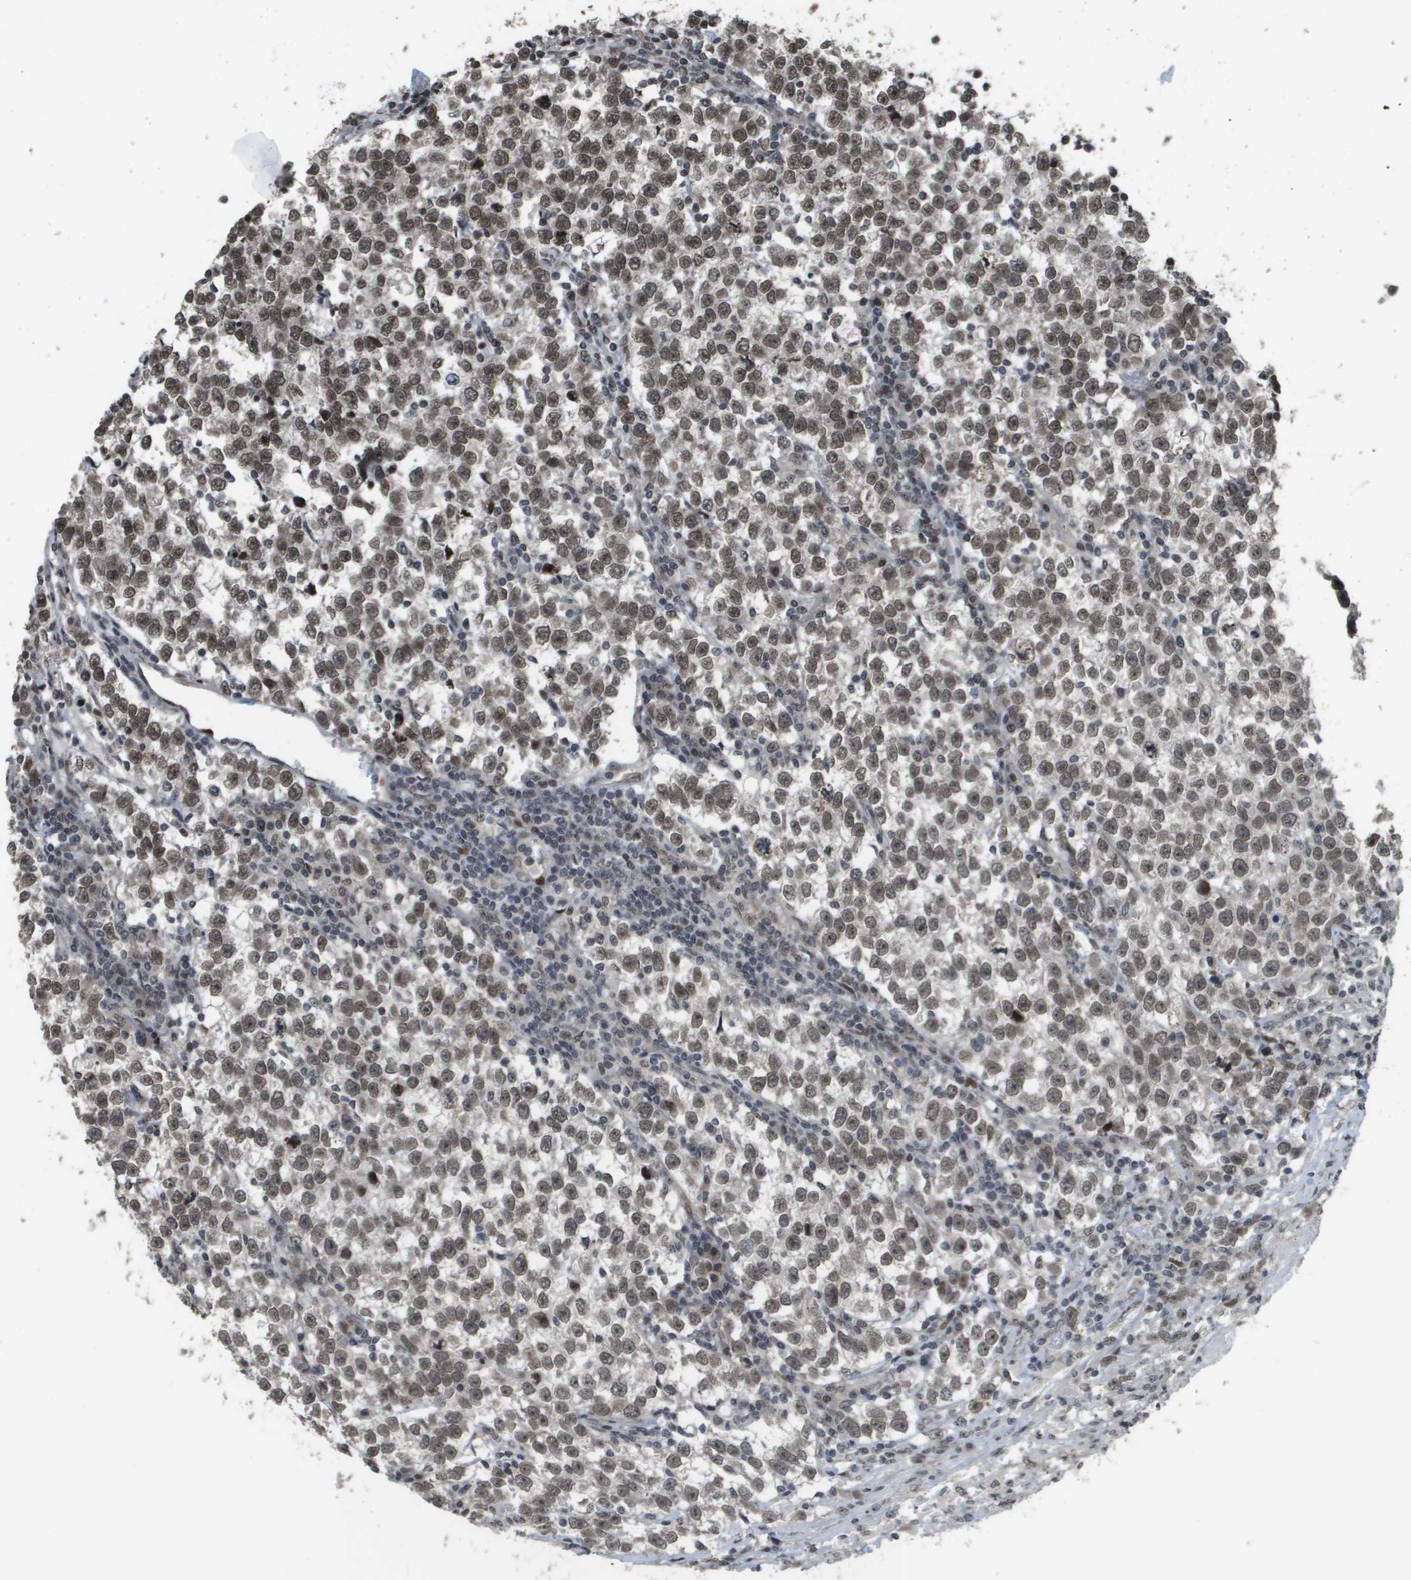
{"staining": {"intensity": "moderate", "quantity": ">75%", "location": "nuclear"}, "tissue": "testis cancer", "cell_type": "Tumor cells", "image_type": "cancer", "snomed": [{"axis": "morphology", "description": "Normal tissue, NOS"}, {"axis": "morphology", "description": "Seminoma, NOS"}, {"axis": "topography", "description": "Testis"}], "caption": "Testis cancer (seminoma) stained with a brown dye displays moderate nuclear positive staining in about >75% of tumor cells.", "gene": "KAT5", "patient": {"sex": "male", "age": 43}}